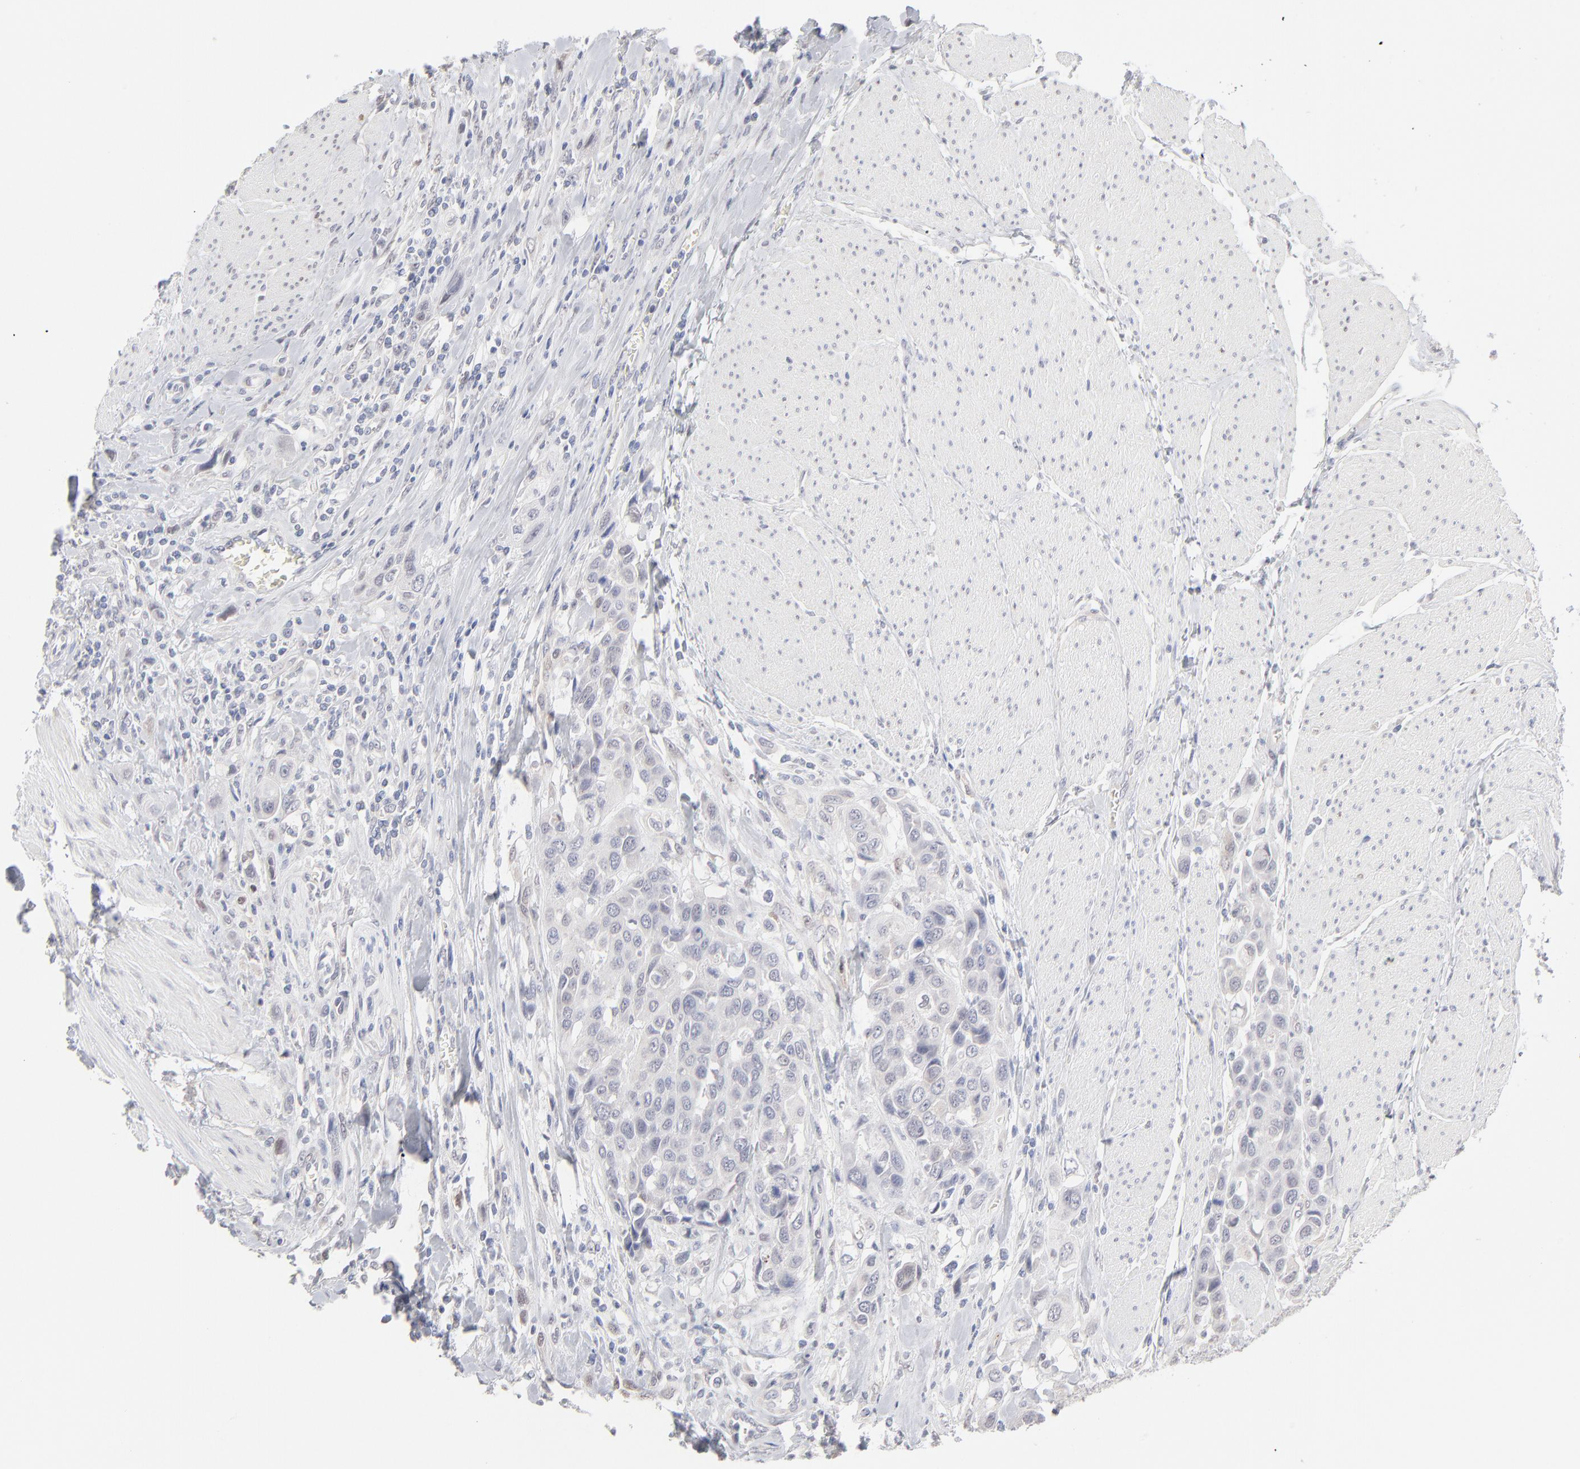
{"staining": {"intensity": "negative", "quantity": "none", "location": "none"}, "tissue": "urothelial cancer", "cell_type": "Tumor cells", "image_type": "cancer", "snomed": [{"axis": "morphology", "description": "Urothelial carcinoma, High grade"}, {"axis": "topography", "description": "Urinary bladder"}], "caption": "Micrograph shows no protein staining in tumor cells of high-grade urothelial carcinoma tissue.", "gene": "RBM3", "patient": {"sex": "male", "age": 50}}